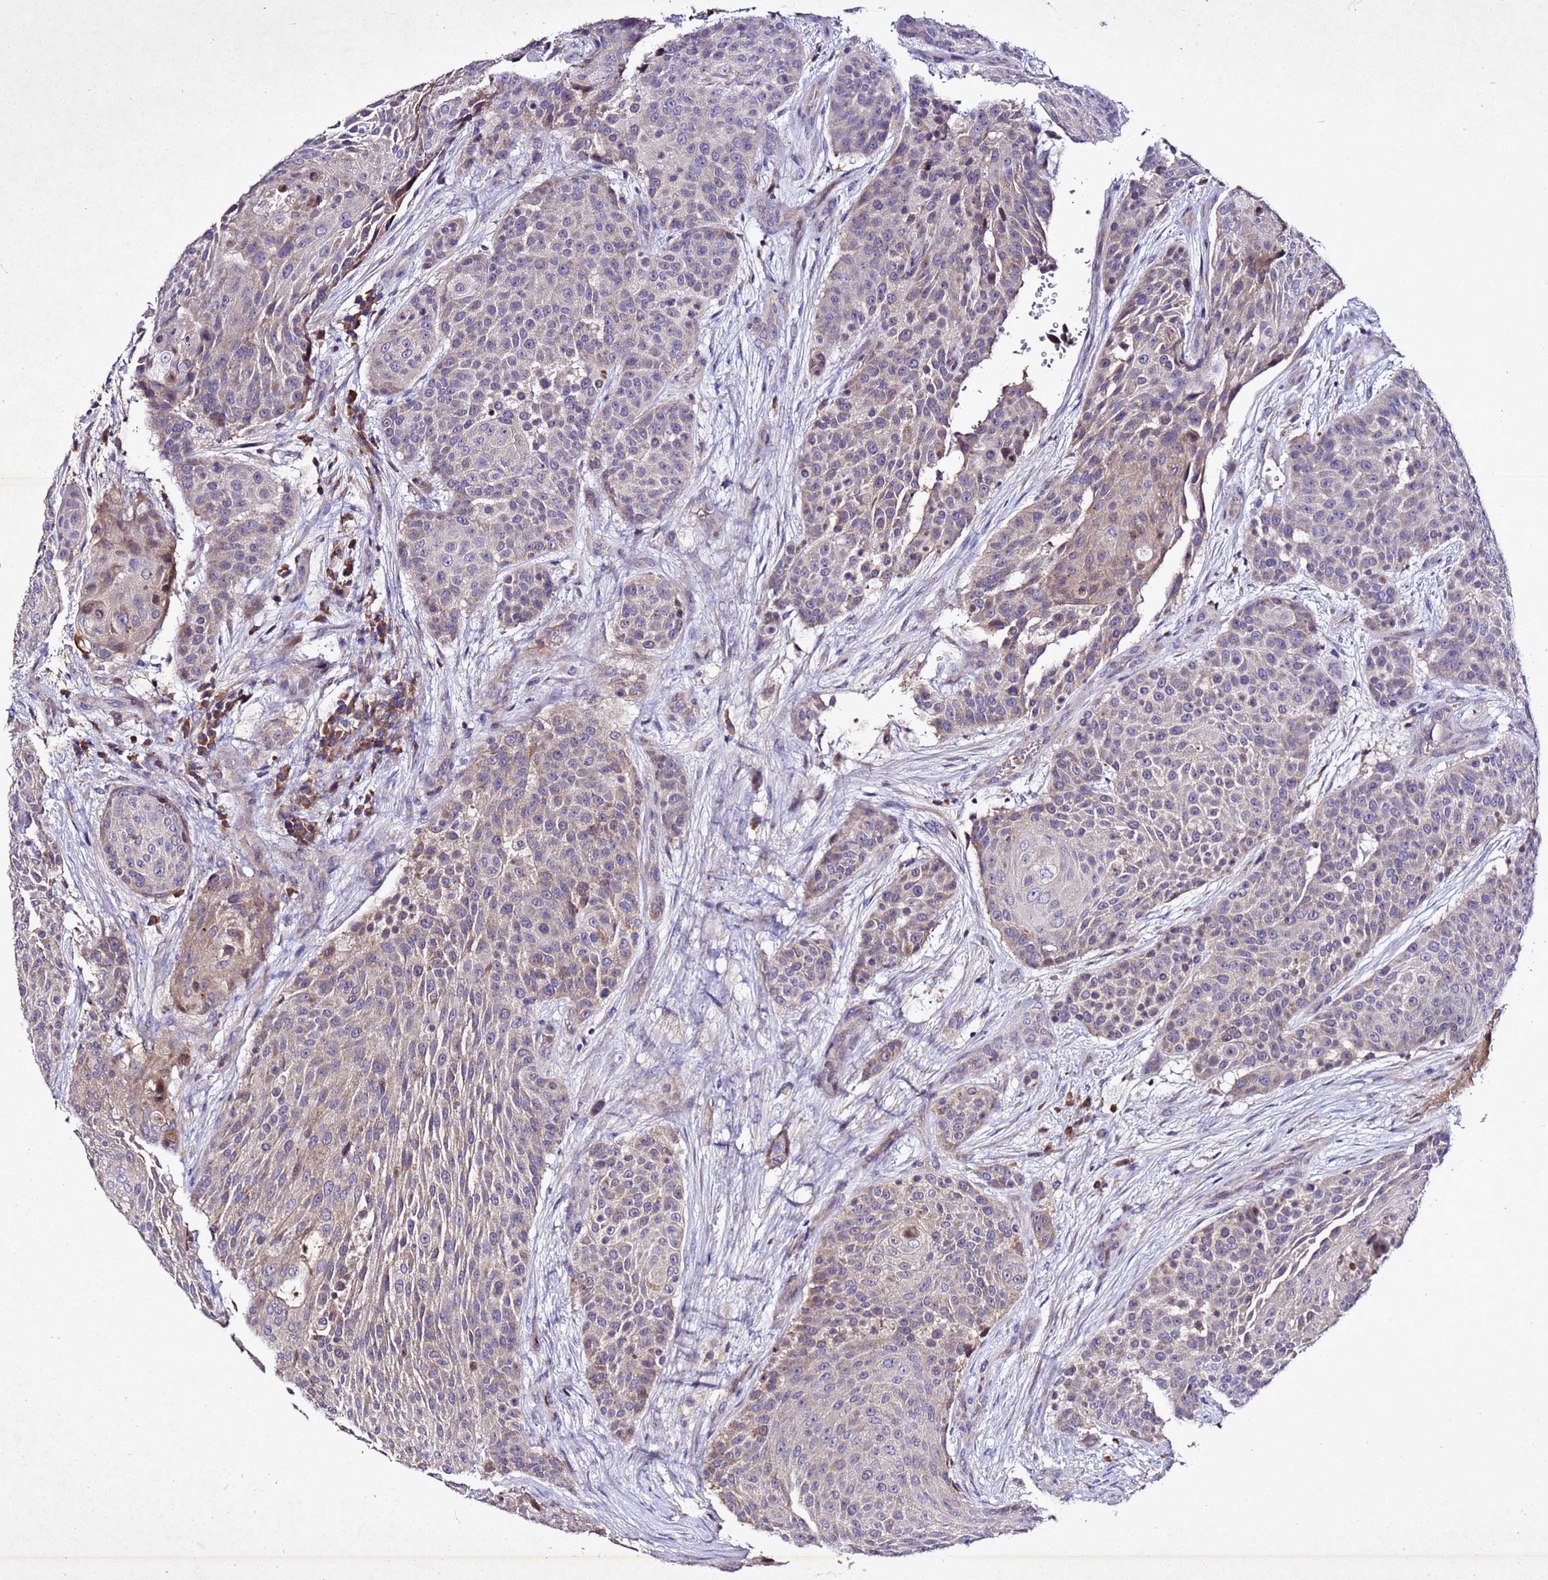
{"staining": {"intensity": "weak", "quantity": "<25%", "location": "cytoplasmic/membranous"}, "tissue": "urothelial cancer", "cell_type": "Tumor cells", "image_type": "cancer", "snomed": [{"axis": "morphology", "description": "Urothelial carcinoma, High grade"}, {"axis": "topography", "description": "Urinary bladder"}], "caption": "Tumor cells are negative for protein expression in human urothelial cancer.", "gene": "SV2B", "patient": {"sex": "female", "age": 63}}